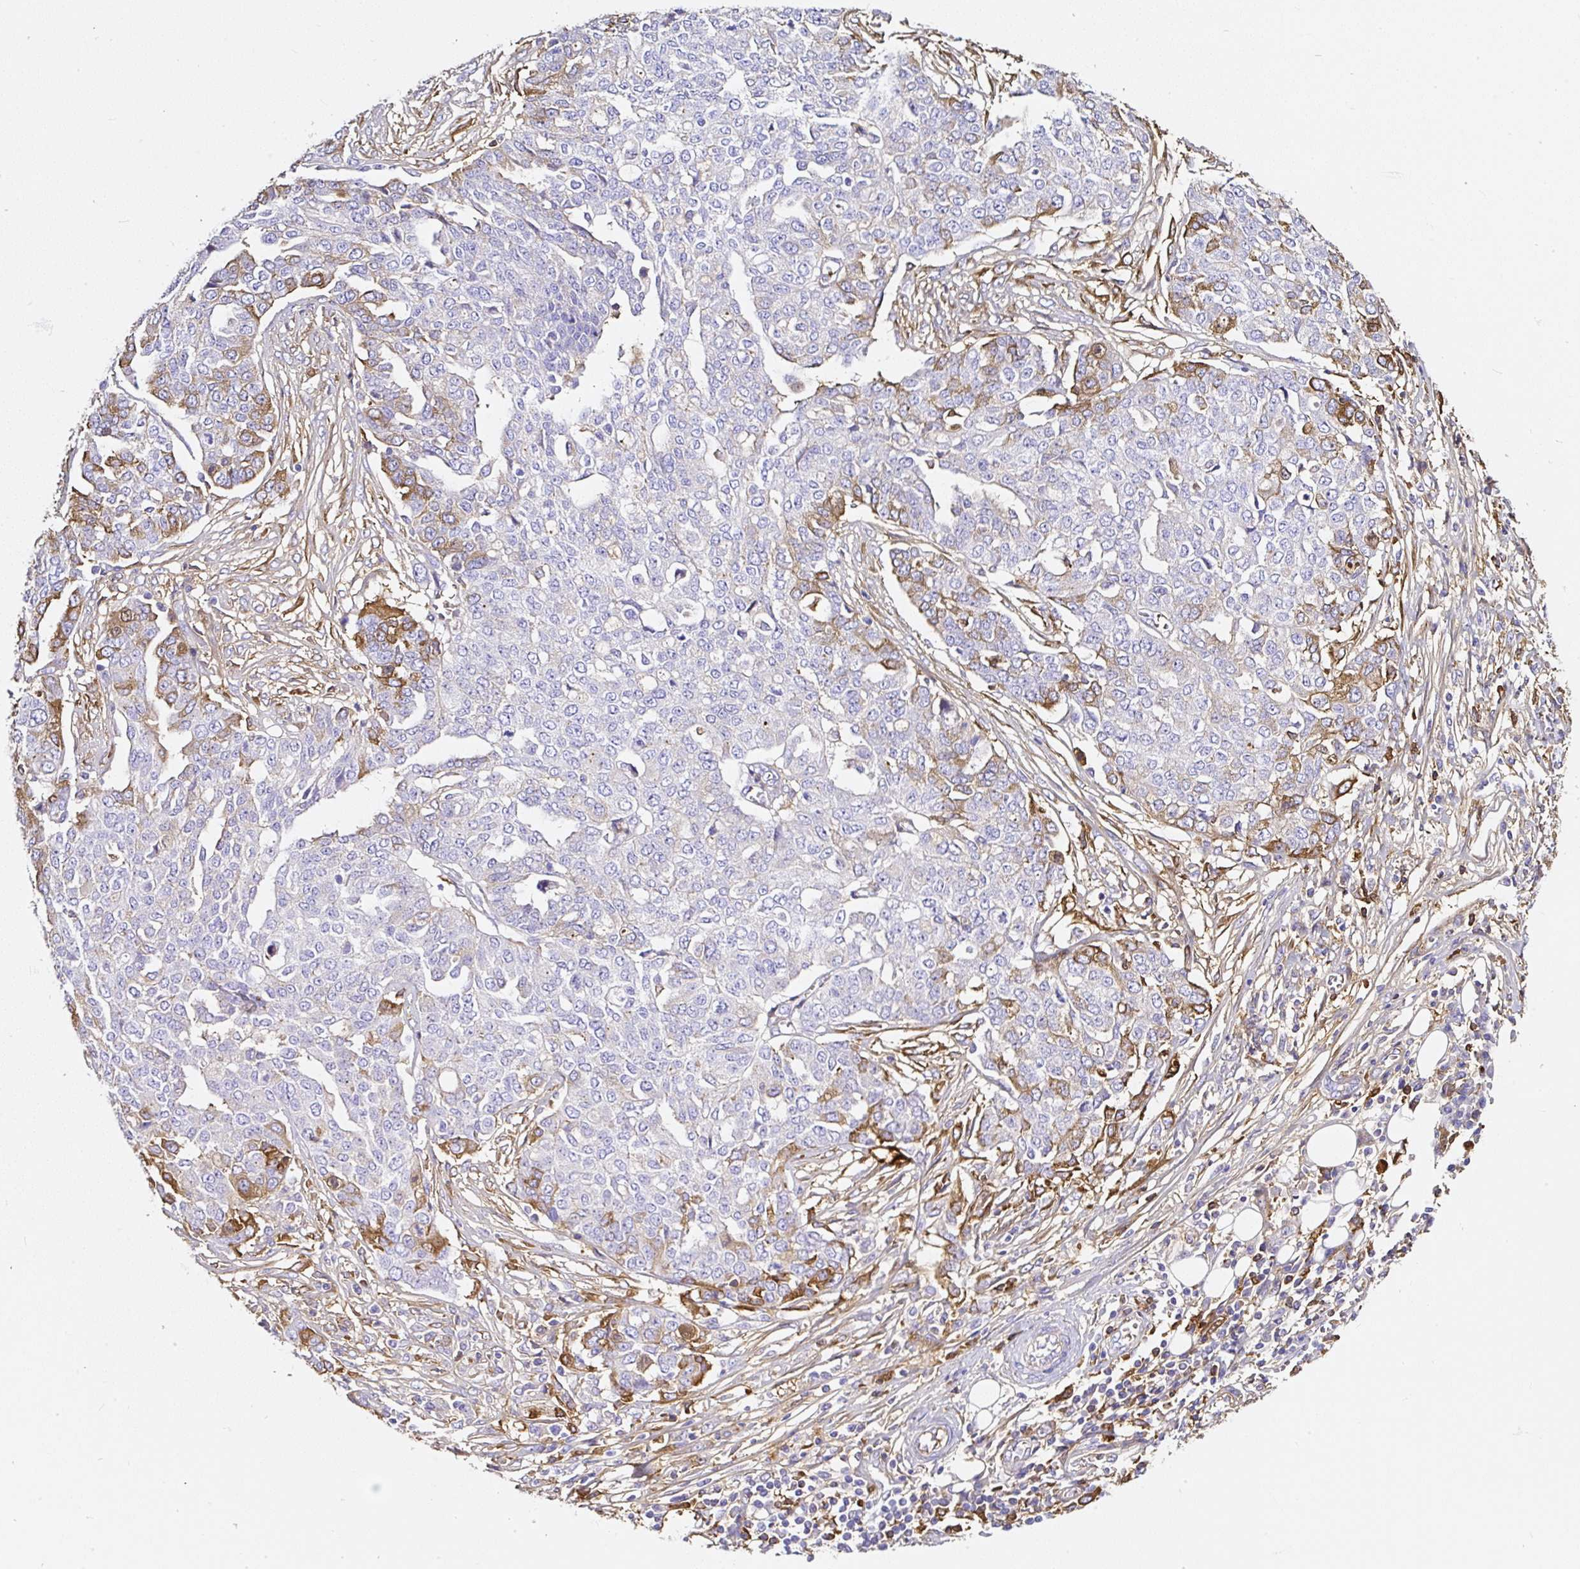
{"staining": {"intensity": "moderate", "quantity": "<25%", "location": "cytoplasmic/membranous"}, "tissue": "ovarian cancer", "cell_type": "Tumor cells", "image_type": "cancer", "snomed": [{"axis": "morphology", "description": "Cystadenocarcinoma, serous, NOS"}, {"axis": "topography", "description": "Soft tissue"}, {"axis": "topography", "description": "Ovary"}], "caption": "Human ovarian cancer (serous cystadenocarcinoma) stained for a protein (brown) demonstrates moderate cytoplasmic/membranous positive expression in about <25% of tumor cells.", "gene": "CLEC3B", "patient": {"sex": "female", "age": 57}}